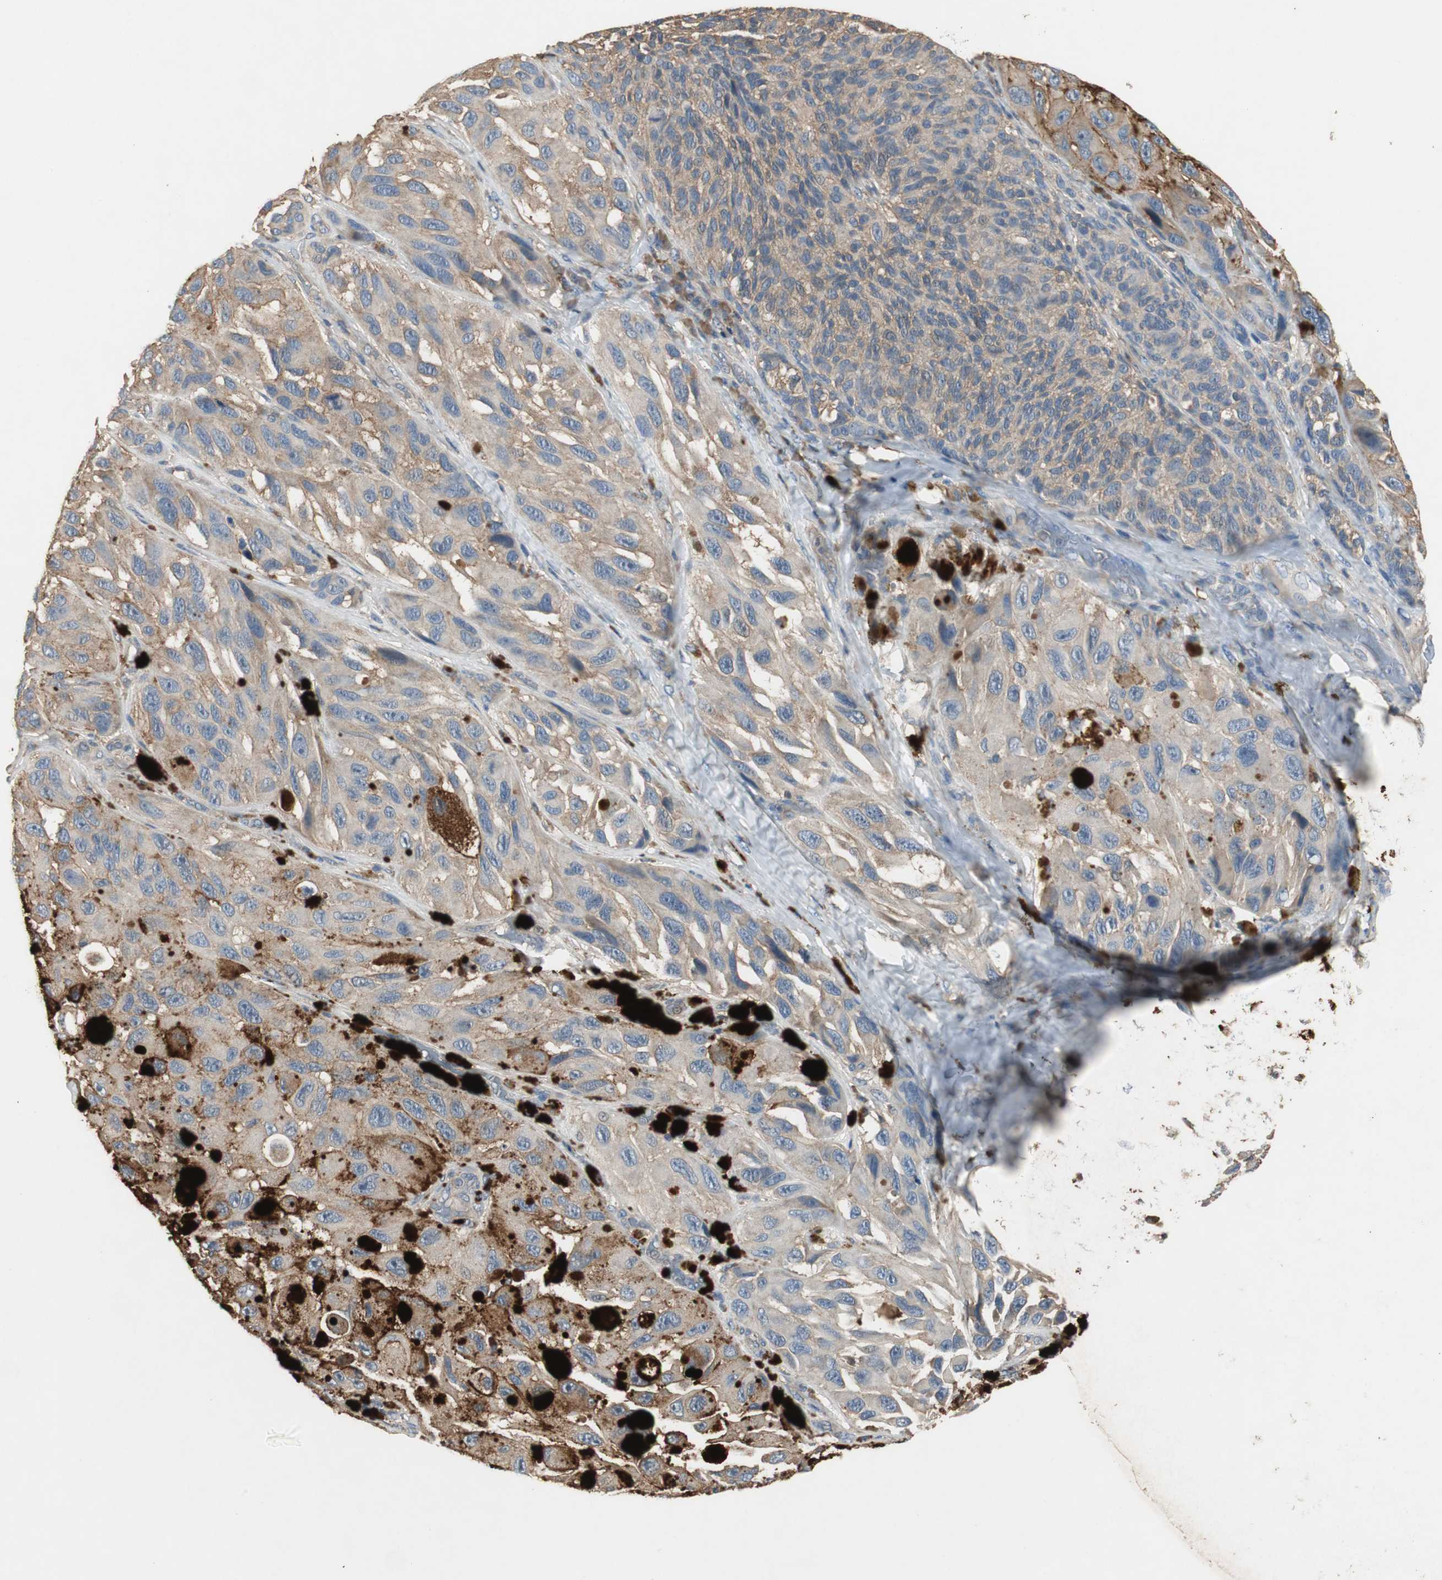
{"staining": {"intensity": "weak", "quantity": ">75%", "location": "cytoplasmic/membranous"}, "tissue": "melanoma", "cell_type": "Tumor cells", "image_type": "cancer", "snomed": [{"axis": "morphology", "description": "Malignant melanoma, NOS"}, {"axis": "topography", "description": "Skin"}], "caption": "A high-resolution photomicrograph shows immunohistochemistry (IHC) staining of malignant melanoma, which exhibits weak cytoplasmic/membranous positivity in approximately >75% of tumor cells. (Stains: DAB in brown, nuclei in blue, Microscopy: brightfield microscopy at high magnification).", "gene": "TNFRSF14", "patient": {"sex": "female", "age": 73}}